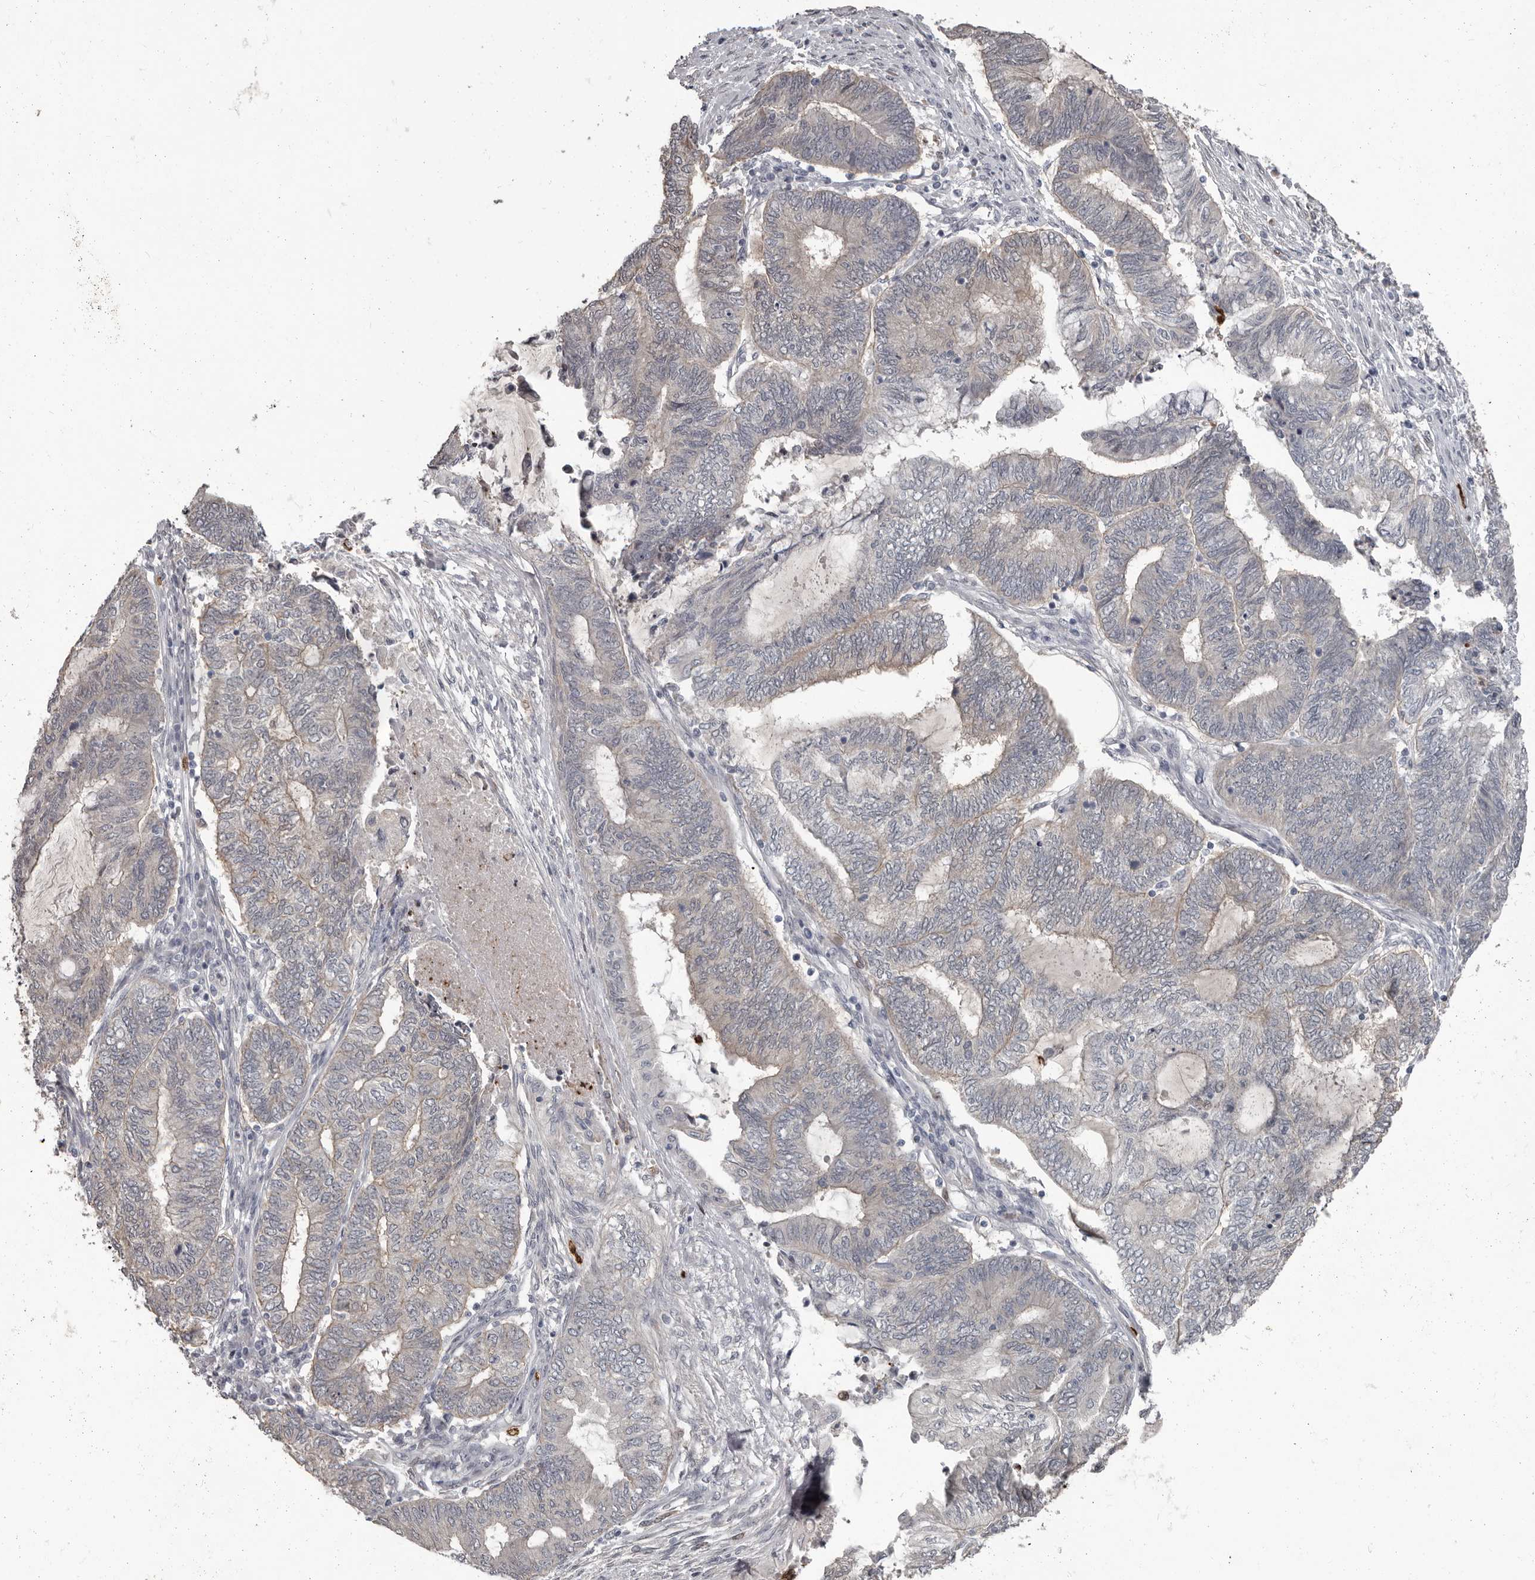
{"staining": {"intensity": "weak", "quantity": "<25%", "location": "cytoplasmic/membranous"}, "tissue": "endometrial cancer", "cell_type": "Tumor cells", "image_type": "cancer", "snomed": [{"axis": "morphology", "description": "Adenocarcinoma, NOS"}, {"axis": "topography", "description": "Uterus"}, {"axis": "topography", "description": "Endometrium"}], "caption": "This is an immunohistochemistry image of endometrial cancer (adenocarcinoma). There is no positivity in tumor cells.", "gene": "GPR157", "patient": {"sex": "female", "age": 70}}